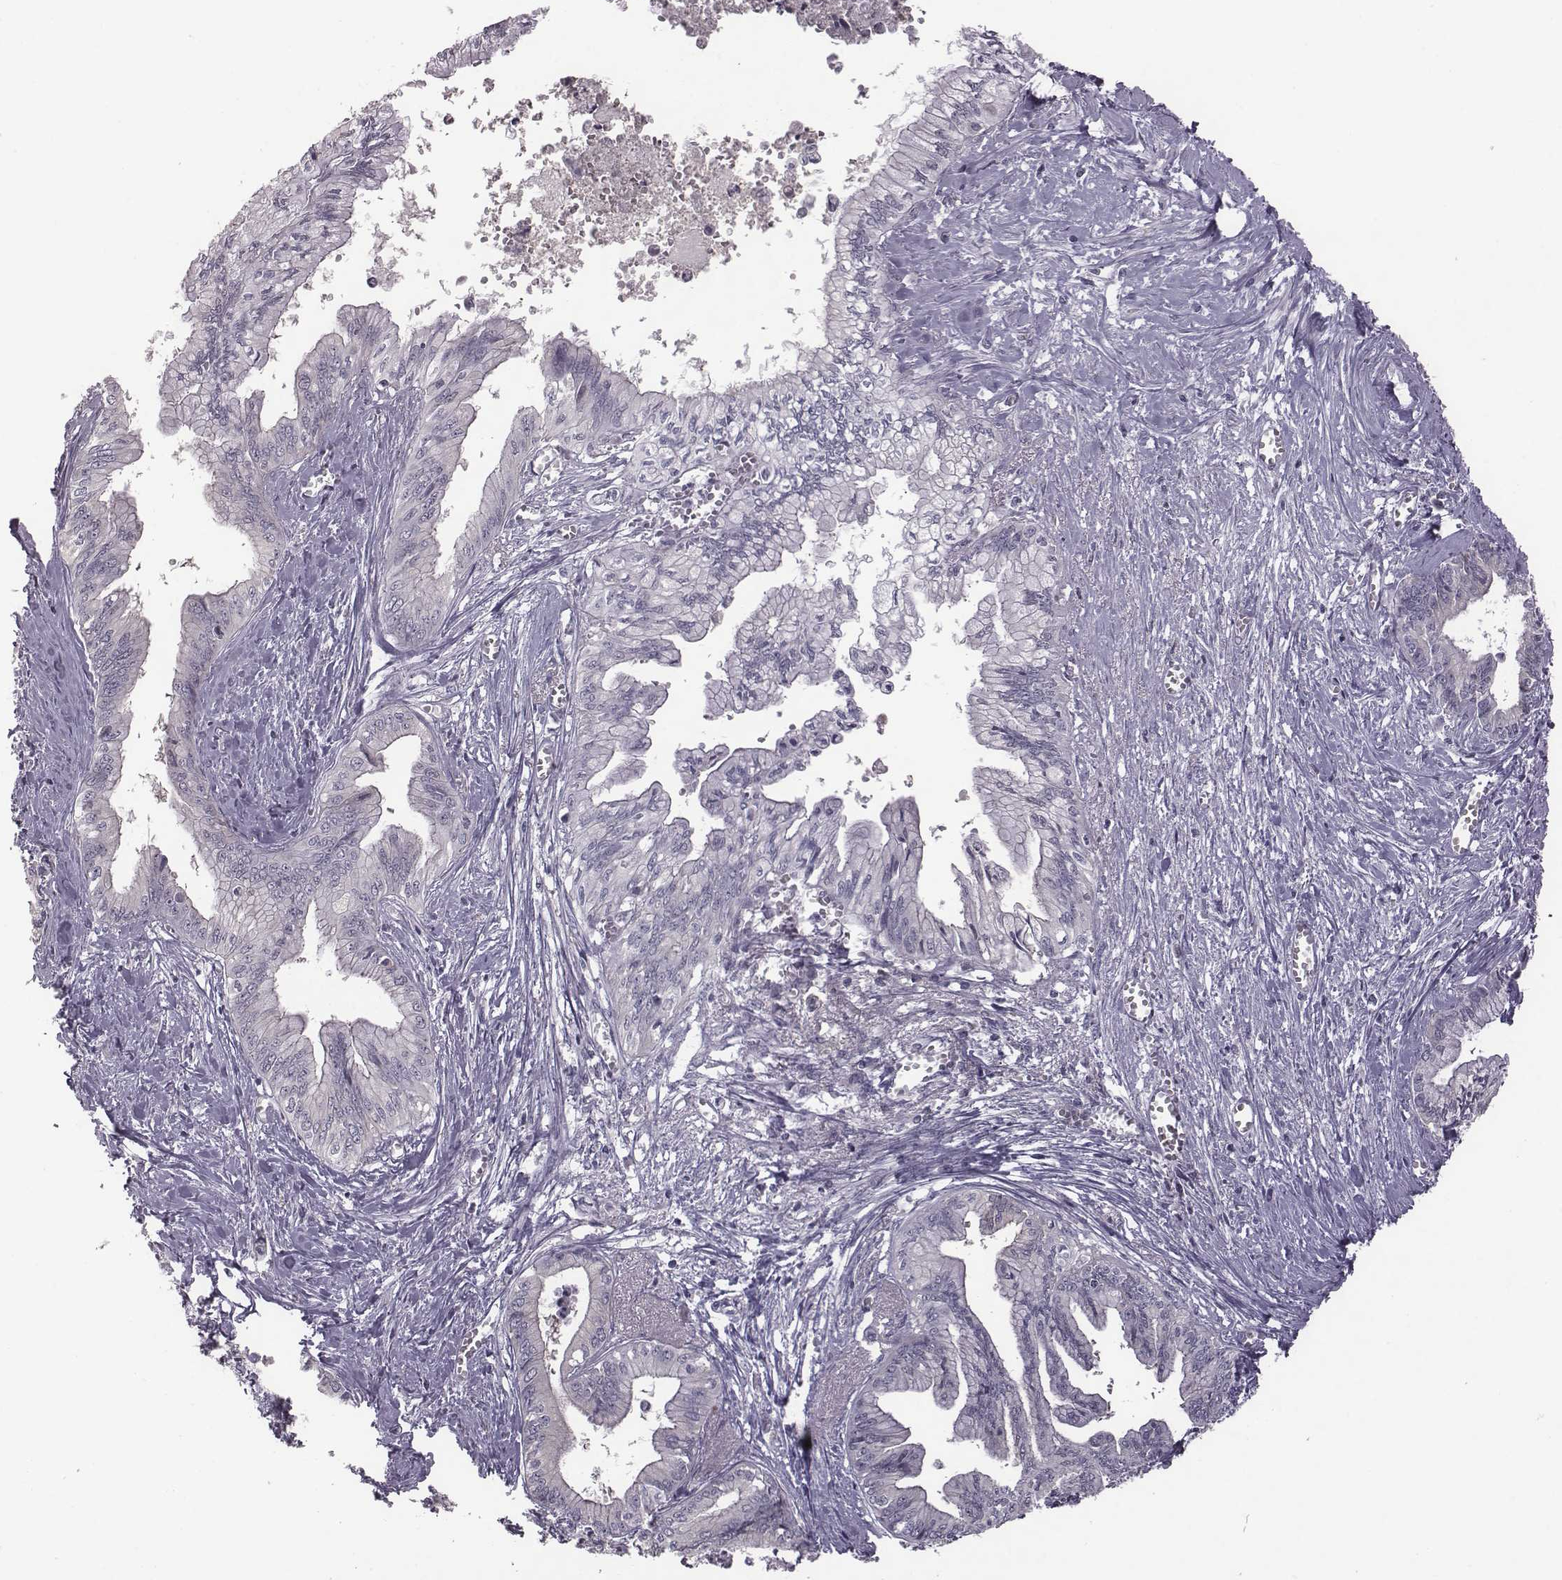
{"staining": {"intensity": "negative", "quantity": "none", "location": "none"}, "tissue": "pancreatic cancer", "cell_type": "Tumor cells", "image_type": "cancer", "snomed": [{"axis": "morphology", "description": "Adenocarcinoma, NOS"}, {"axis": "topography", "description": "Pancreas"}], "caption": "Tumor cells show no significant positivity in pancreatic adenocarcinoma.", "gene": "BICDL1", "patient": {"sex": "female", "age": 61}}